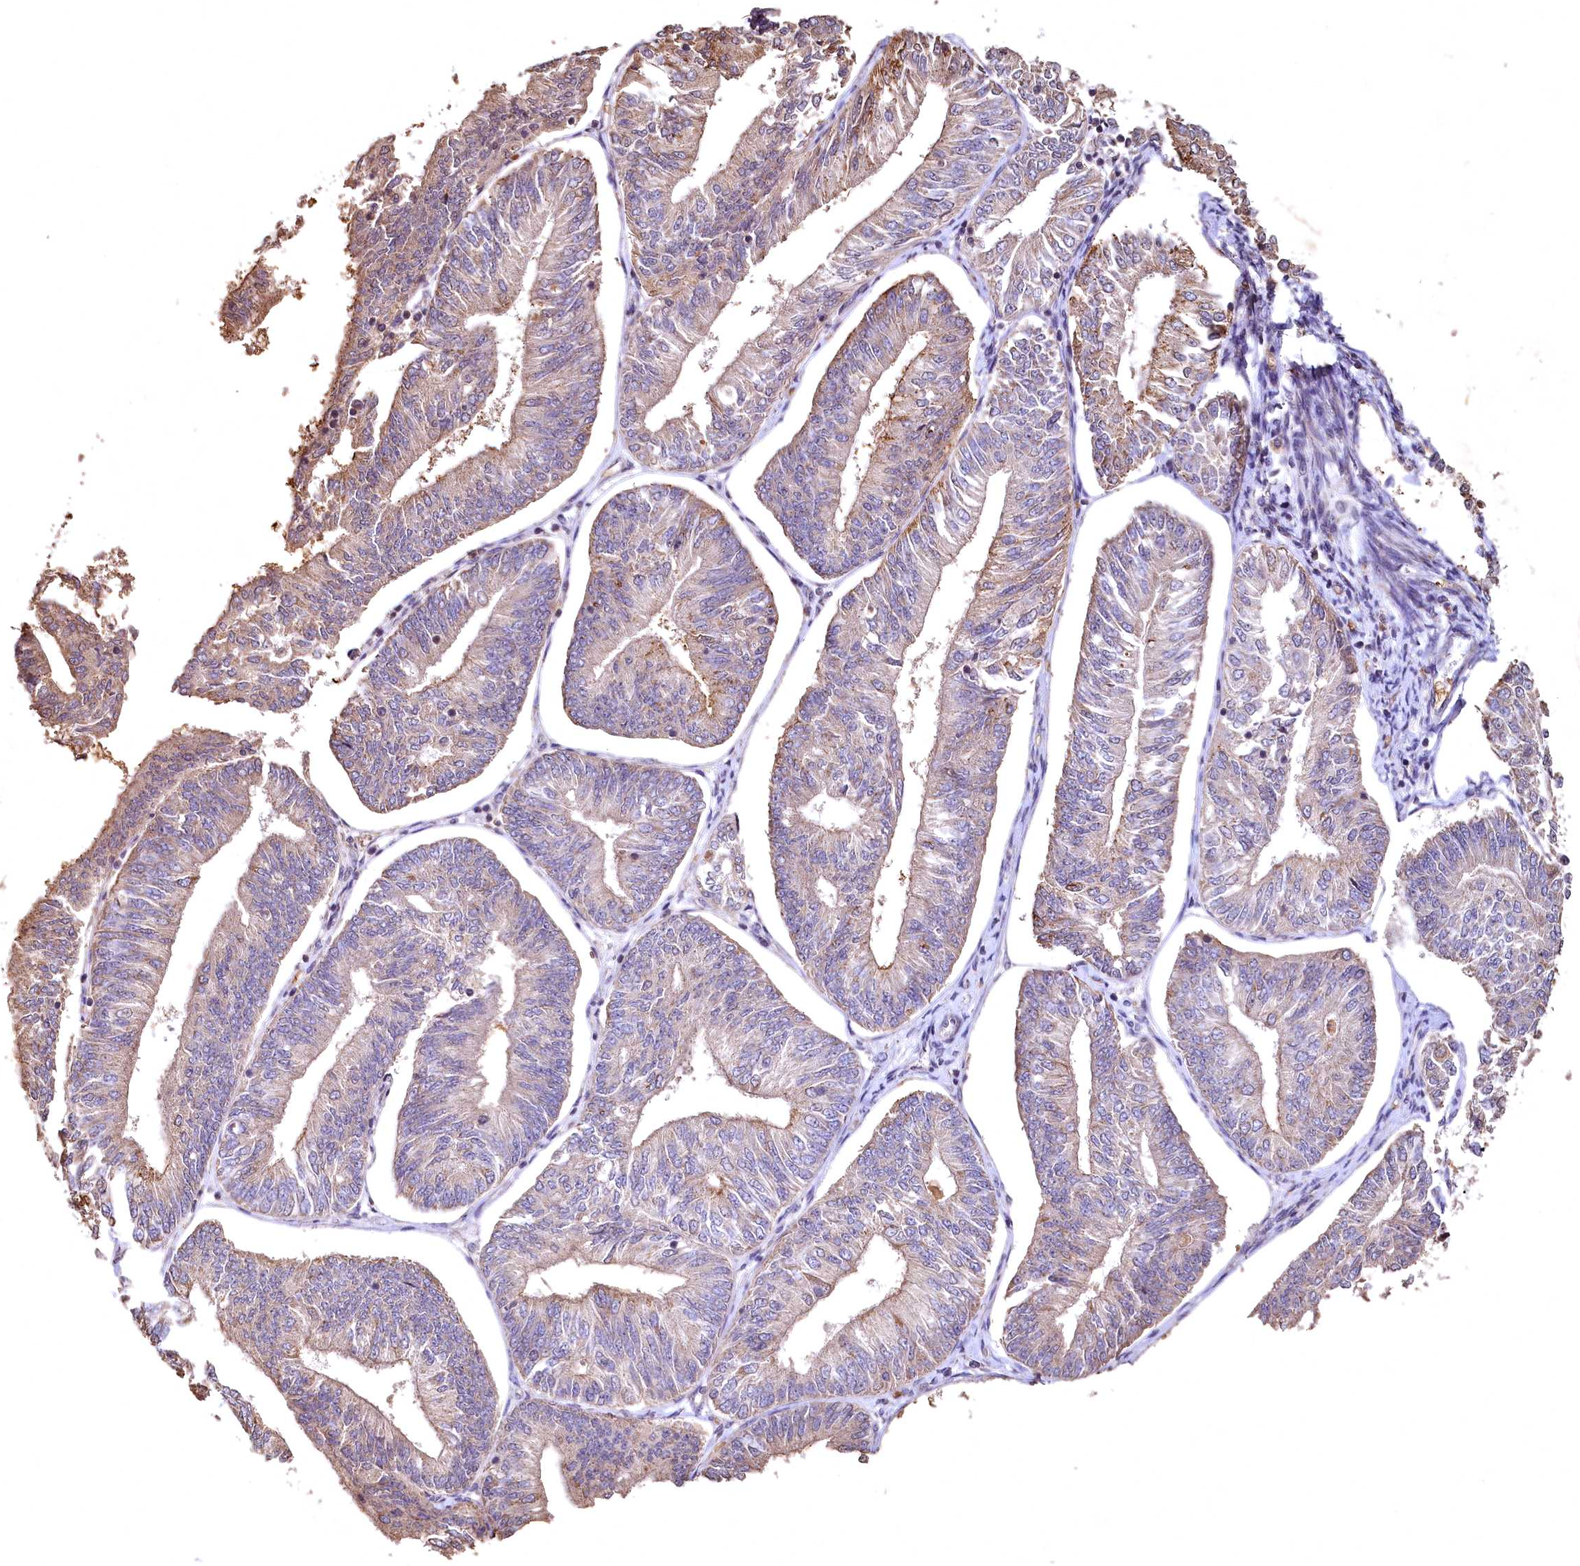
{"staining": {"intensity": "weak", "quantity": "25%-75%", "location": "cytoplasmic/membranous"}, "tissue": "endometrial cancer", "cell_type": "Tumor cells", "image_type": "cancer", "snomed": [{"axis": "morphology", "description": "Adenocarcinoma, NOS"}, {"axis": "topography", "description": "Endometrium"}], "caption": "Immunohistochemistry (IHC) (DAB (3,3'-diaminobenzidine)) staining of endometrial adenocarcinoma exhibits weak cytoplasmic/membranous protein staining in approximately 25%-75% of tumor cells. The staining was performed using DAB to visualize the protein expression in brown, while the nuclei were stained in blue with hematoxylin (Magnification: 20x).", "gene": "SPTA1", "patient": {"sex": "female", "age": 58}}